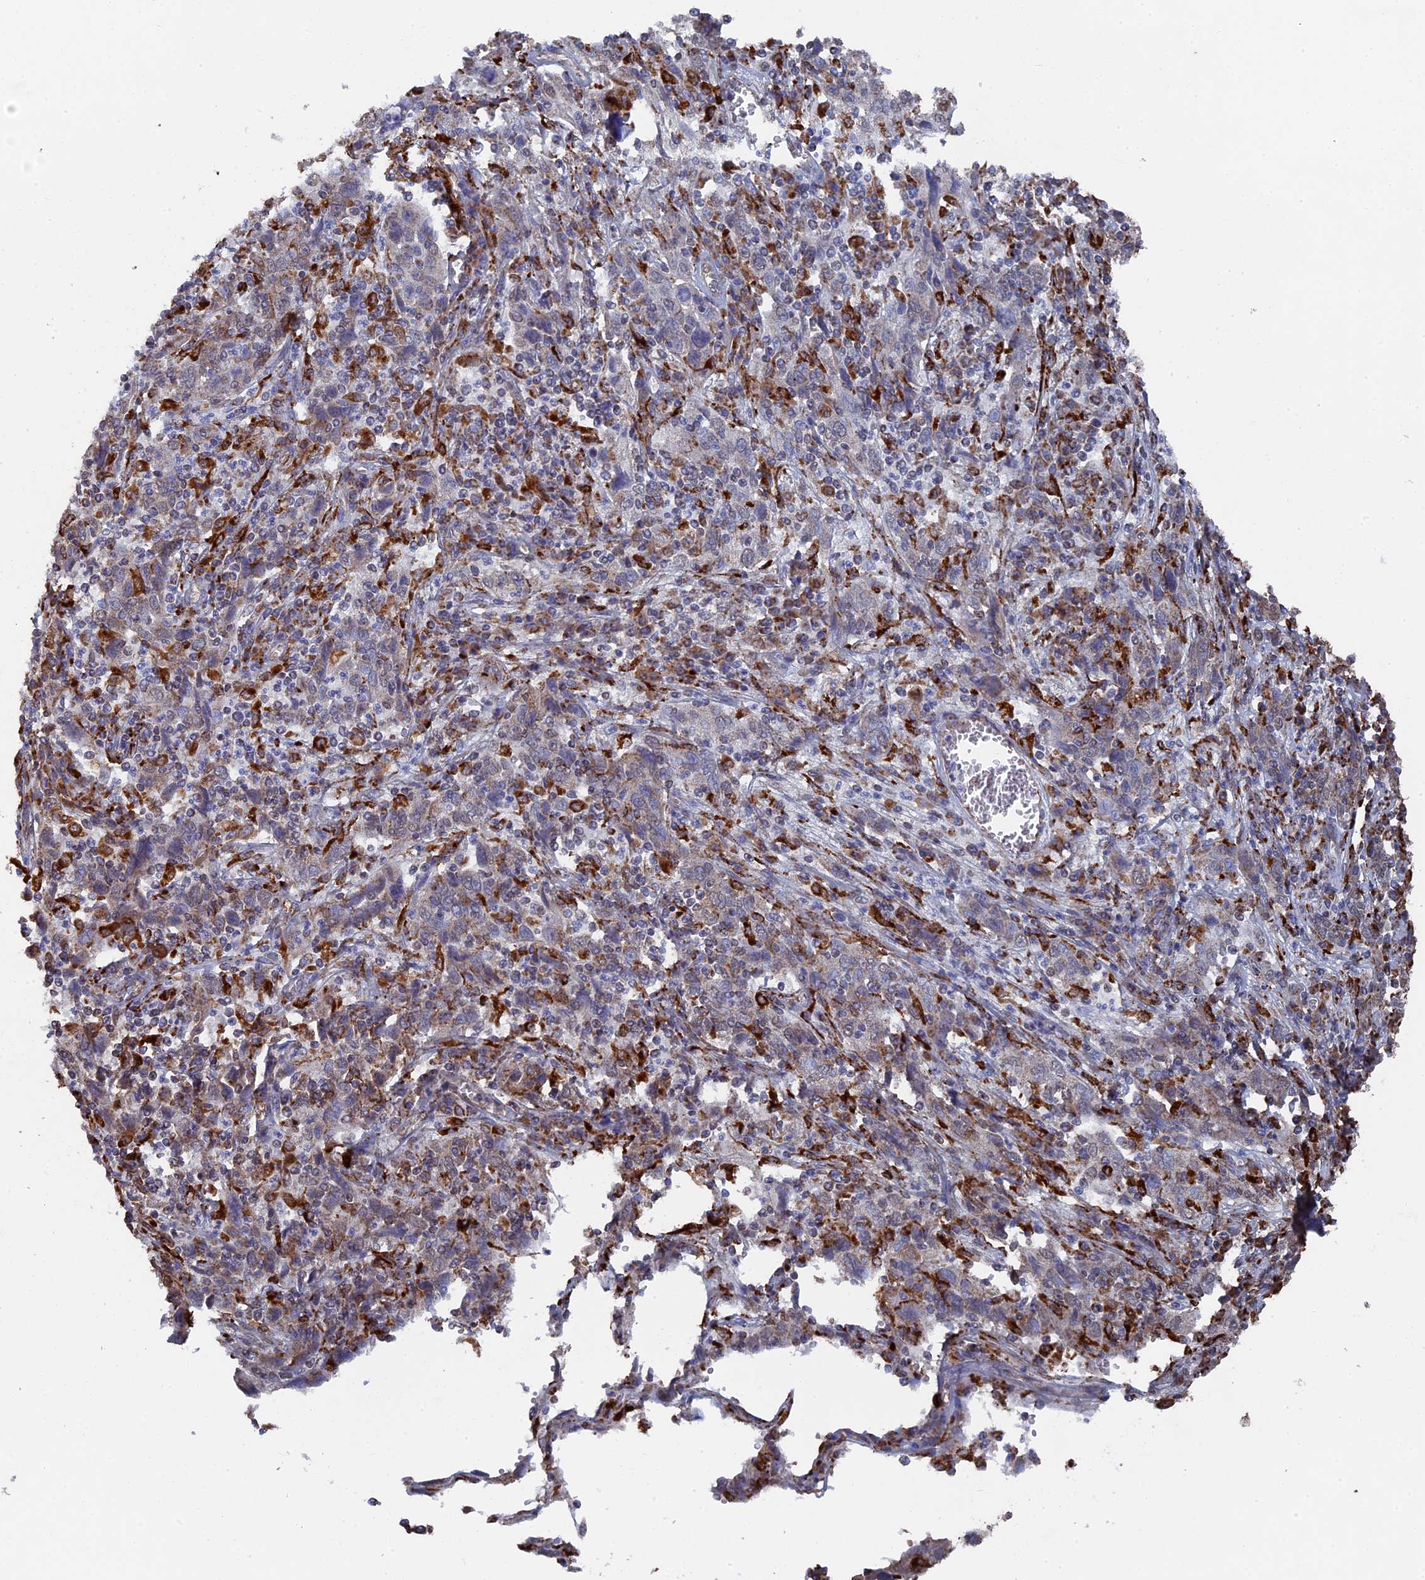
{"staining": {"intensity": "moderate", "quantity": "<25%", "location": "cytoplasmic/membranous"}, "tissue": "cervical cancer", "cell_type": "Tumor cells", "image_type": "cancer", "snomed": [{"axis": "morphology", "description": "Squamous cell carcinoma, NOS"}, {"axis": "topography", "description": "Cervix"}], "caption": "Protein staining exhibits moderate cytoplasmic/membranous expression in about <25% of tumor cells in squamous cell carcinoma (cervical).", "gene": "SMG9", "patient": {"sex": "female", "age": 46}}